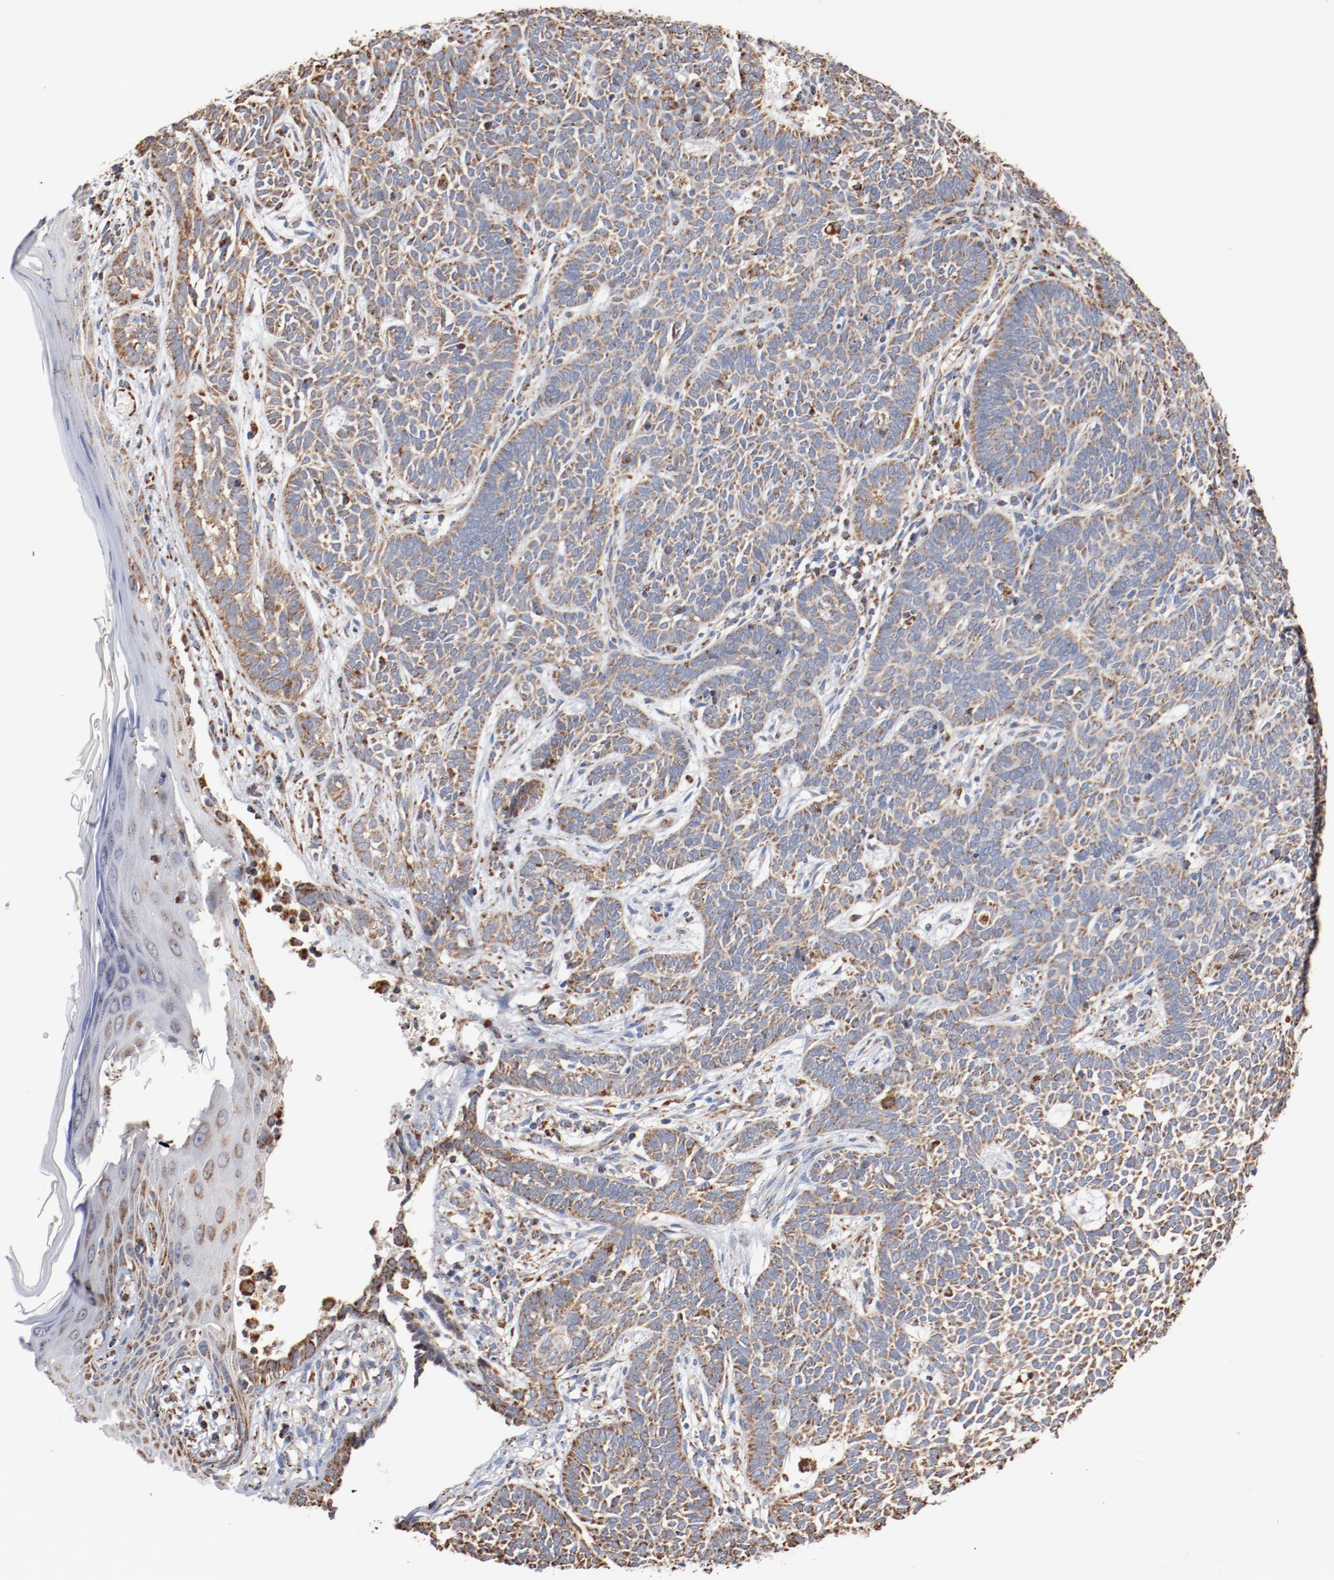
{"staining": {"intensity": "moderate", "quantity": ">75%", "location": "cytoplasmic/membranous"}, "tissue": "skin cancer", "cell_type": "Tumor cells", "image_type": "cancer", "snomed": [{"axis": "morphology", "description": "Normal tissue, NOS"}, {"axis": "morphology", "description": "Basal cell carcinoma"}, {"axis": "topography", "description": "Skin"}], "caption": "Basal cell carcinoma (skin) tissue demonstrates moderate cytoplasmic/membranous positivity in about >75% of tumor cells", "gene": "NDUFS4", "patient": {"sex": "male", "age": 87}}